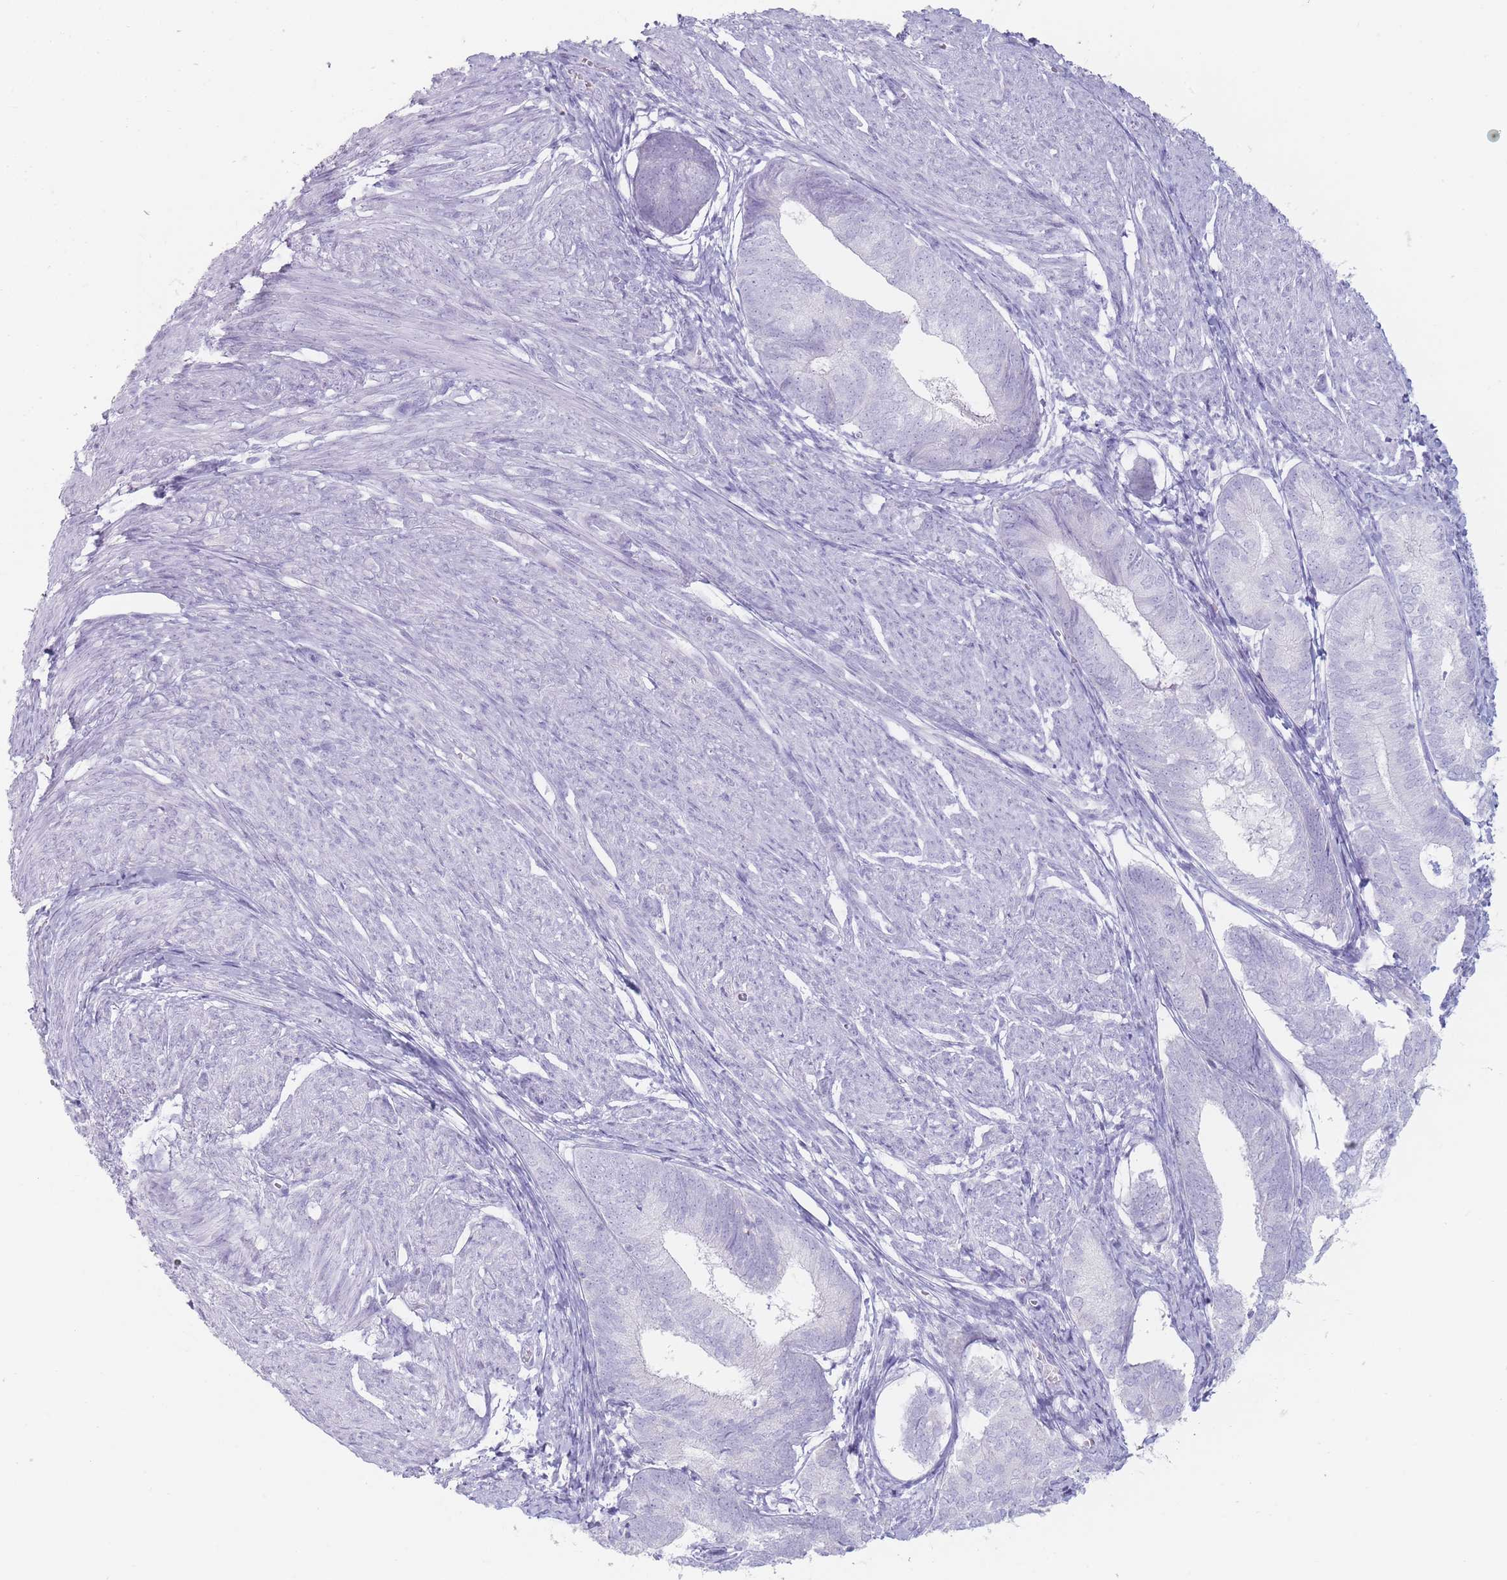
{"staining": {"intensity": "negative", "quantity": "none", "location": "none"}, "tissue": "endometrial cancer", "cell_type": "Tumor cells", "image_type": "cancer", "snomed": [{"axis": "morphology", "description": "Adenocarcinoma, NOS"}, {"axis": "topography", "description": "Endometrium"}], "caption": "DAB immunohistochemical staining of adenocarcinoma (endometrial) demonstrates no significant staining in tumor cells.", "gene": "GPR12", "patient": {"sex": "female", "age": 87}}